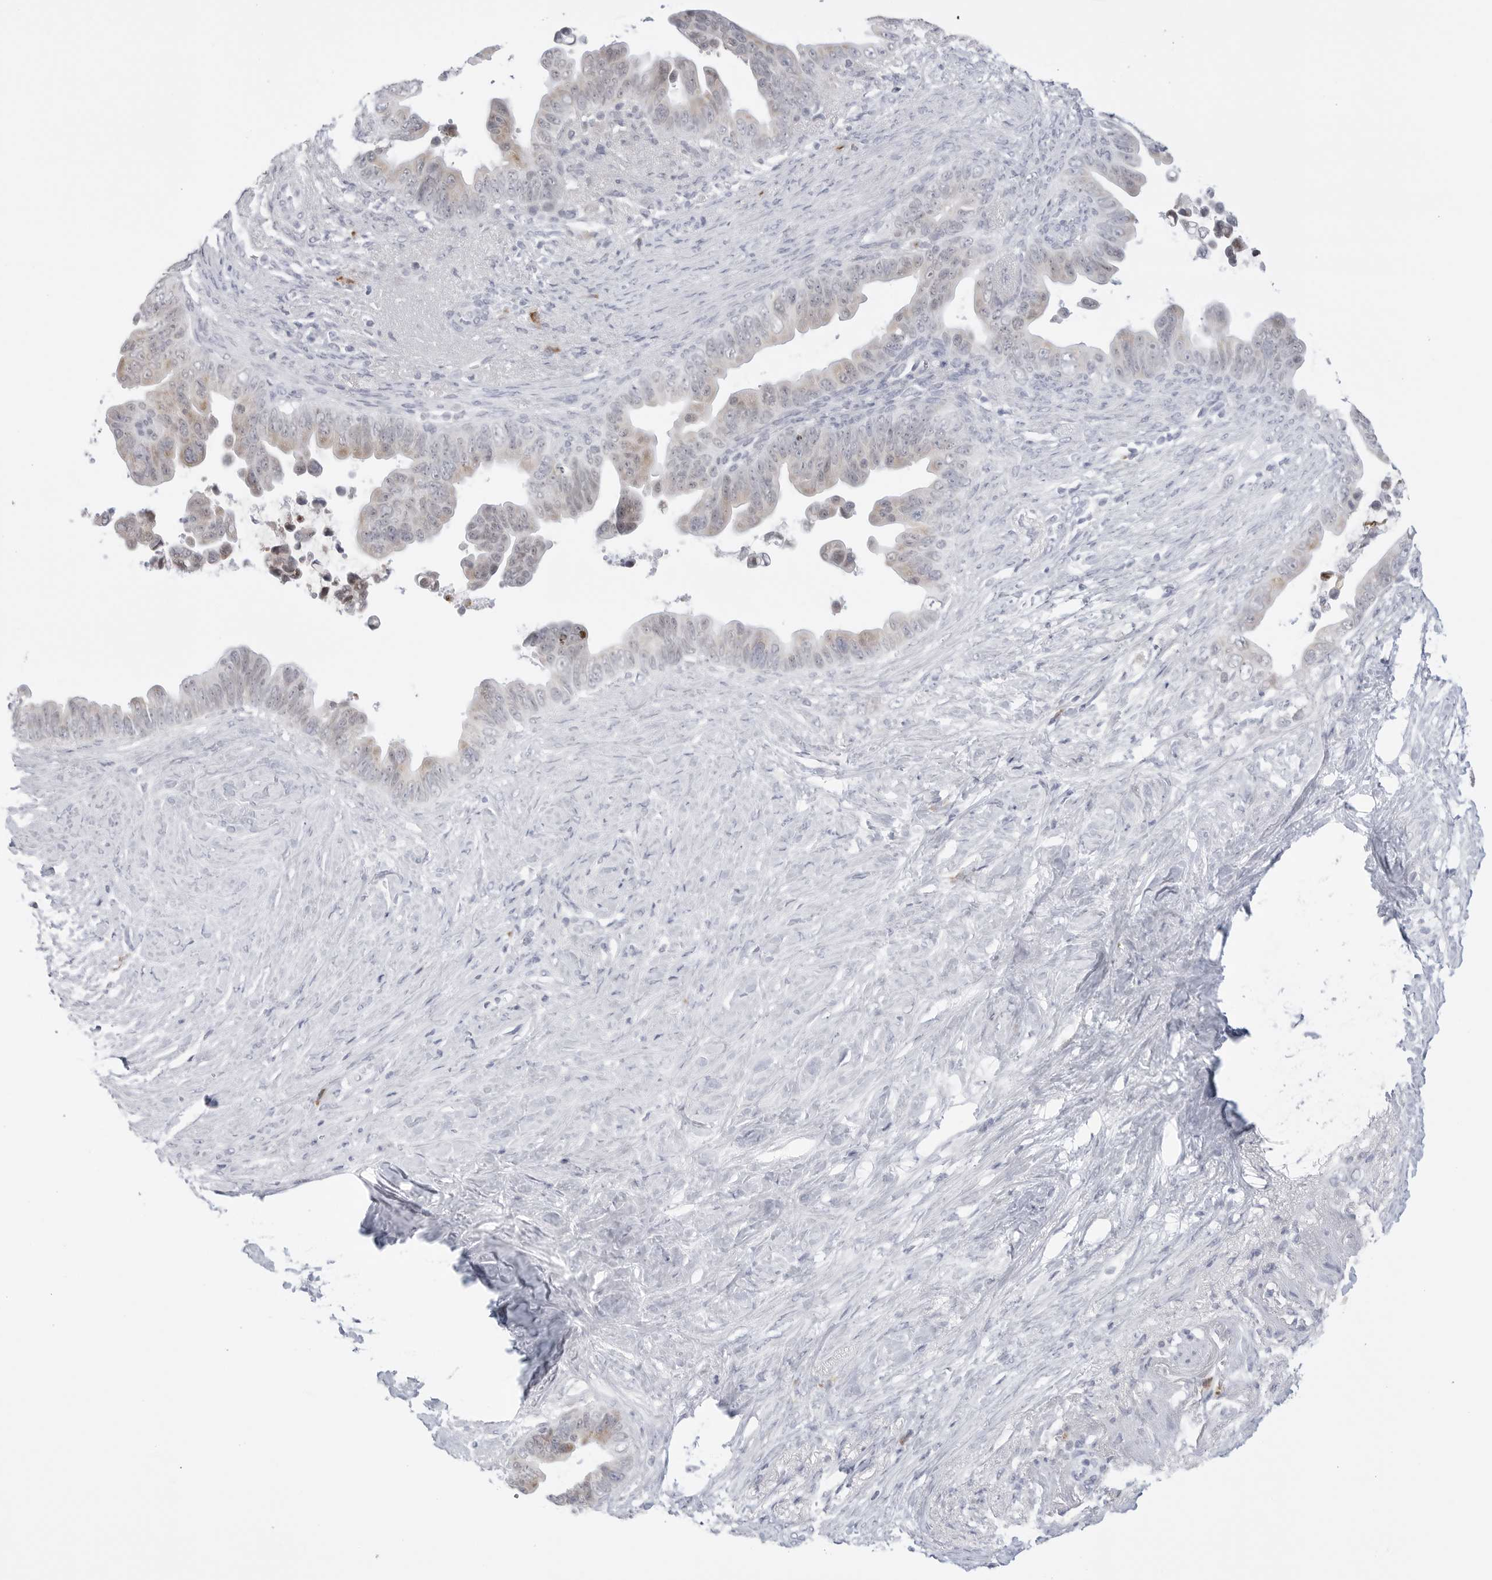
{"staining": {"intensity": "weak", "quantity": "<25%", "location": "cytoplasmic/membranous"}, "tissue": "pancreatic cancer", "cell_type": "Tumor cells", "image_type": "cancer", "snomed": [{"axis": "morphology", "description": "Adenocarcinoma, NOS"}, {"axis": "topography", "description": "Pancreas"}], "caption": "Immunohistochemical staining of pancreatic cancer demonstrates no significant expression in tumor cells.", "gene": "RPN1", "patient": {"sex": "female", "age": 72}}